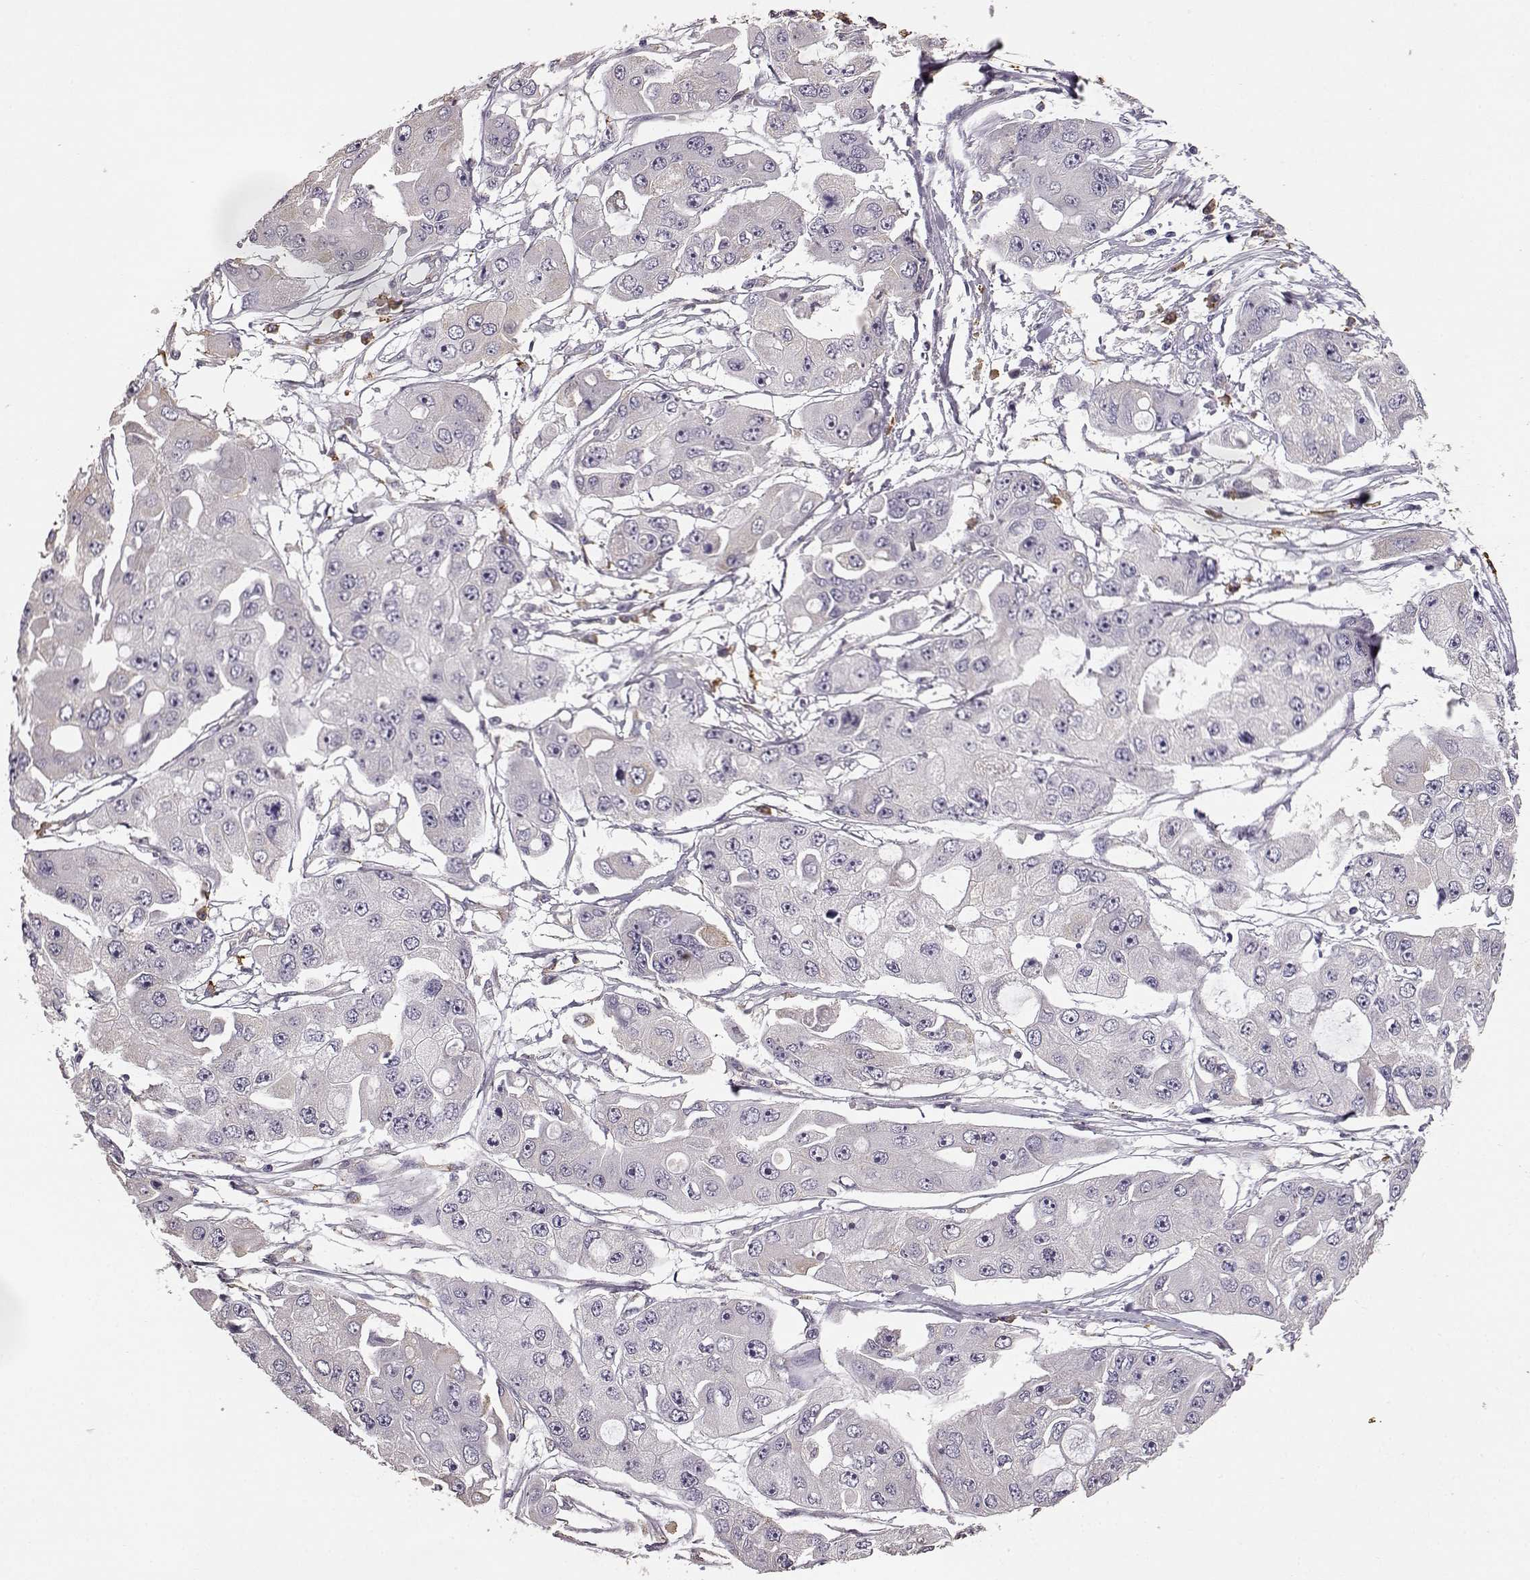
{"staining": {"intensity": "negative", "quantity": "none", "location": "none"}, "tissue": "ovarian cancer", "cell_type": "Tumor cells", "image_type": "cancer", "snomed": [{"axis": "morphology", "description": "Cystadenocarcinoma, serous, NOS"}, {"axis": "topography", "description": "Ovary"}], "caption": "A histopathology image of serous cystadenocarcinoma (ovarian) stained for a protein demonstrates no brown staining in tumor cells.", "gene": "GABRG3", "patient": {"sex": "female", "age": 56}}